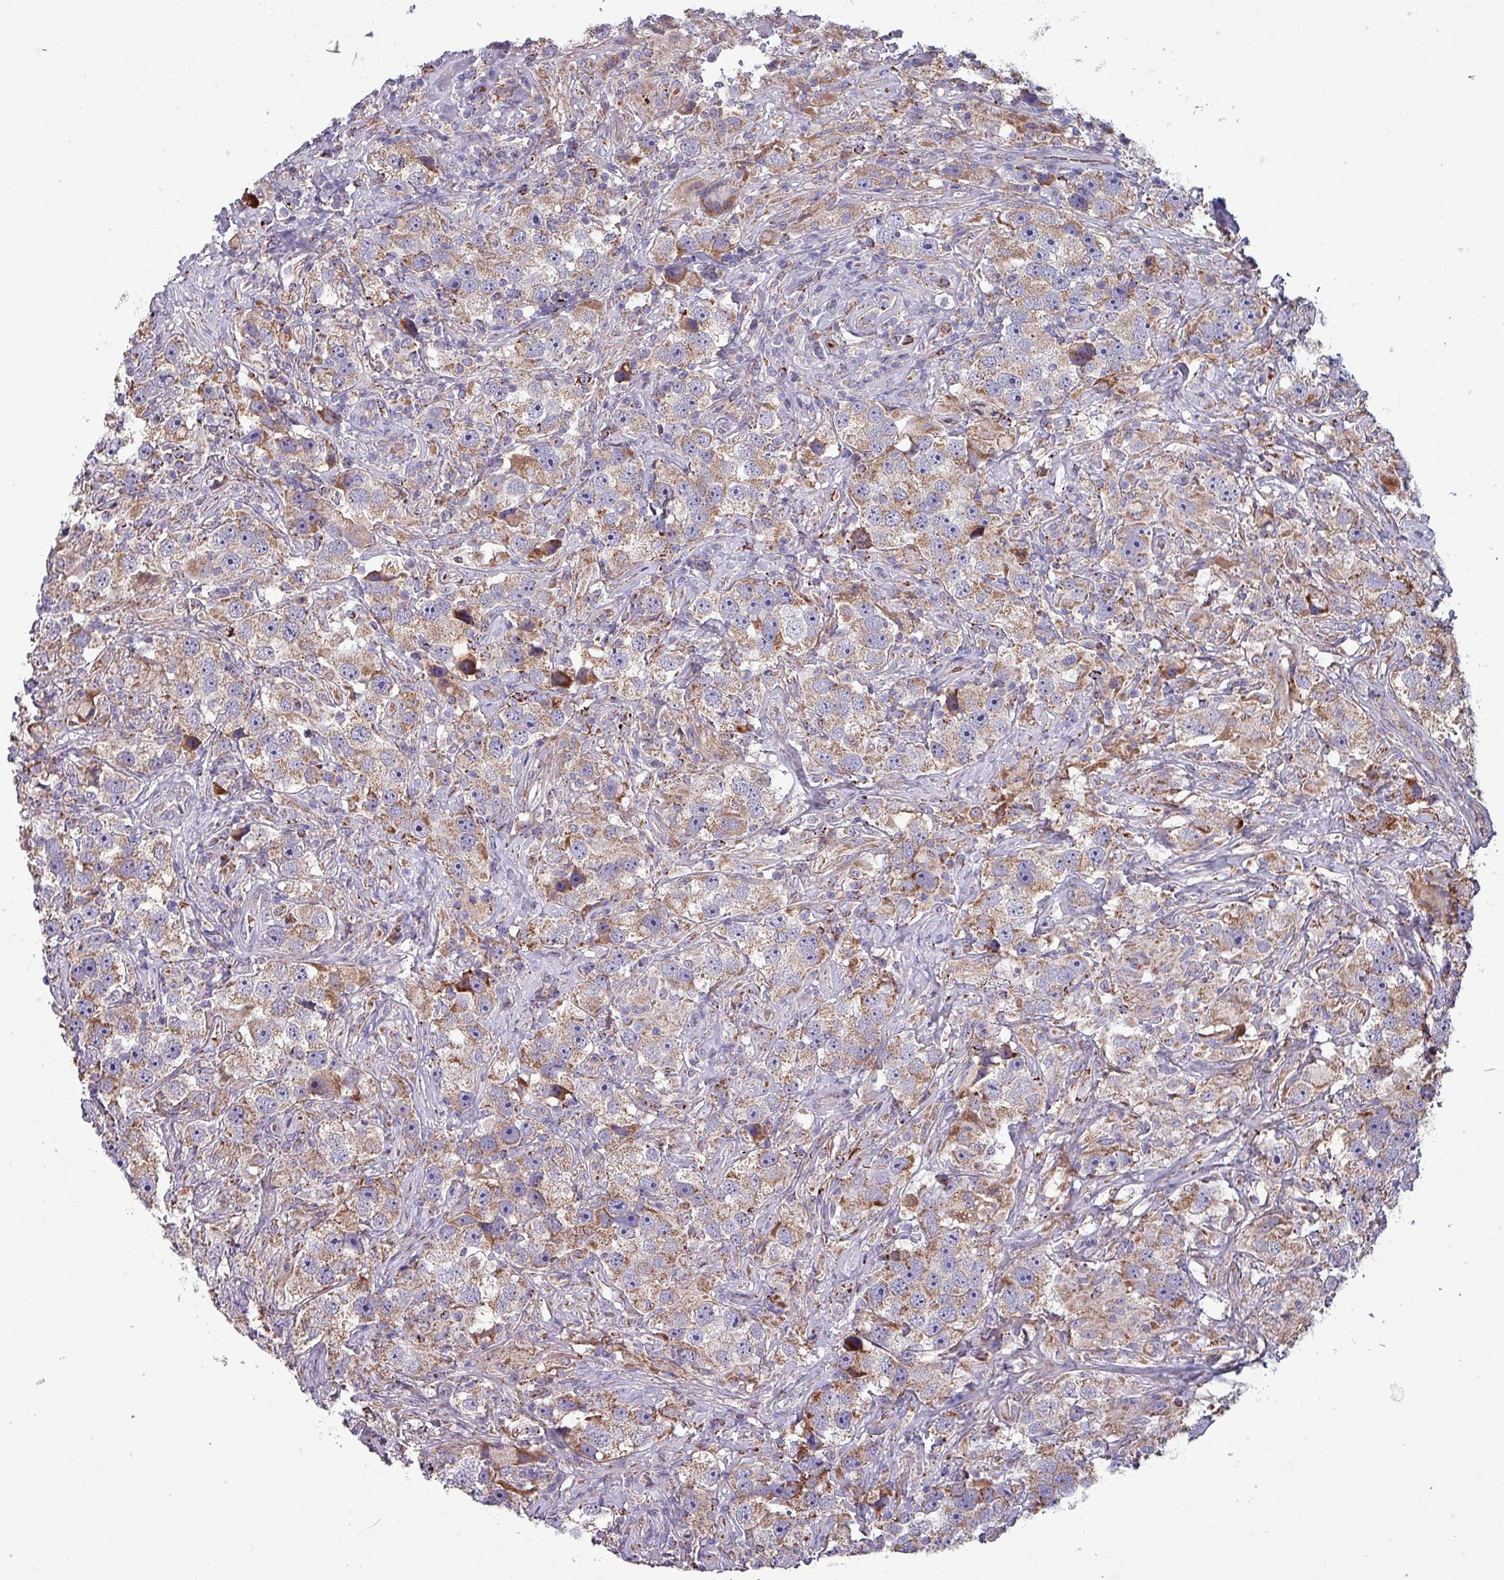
{"staining": {"intensity": "moderate", "quantity": ">75%", "location": "cytoplasmic/membranous"}, "tissue": "testis cancer", "cell_type": "Tumor cells", "image_type": "cancer", "snomed": [{"axis": "morphology", "description": "Seminoma, NOS"}, {"axis": "topography", "description": "Testis"}], "caption": "High-magnification brightfield microscopy of testis cancer (seminoma) stained with DAB (3,3'-diaminobenzidine) (brown) and counterstained with hematoxylin (blue). tumor cells exhibit moderate cytoplasmic/membranous expression is seen in approximately>75% of cells. The protein of interest is shown in brown color, while the nuclei are stained blue.", "gene": "ZNF322", "patient": {"sex": "male", "age": 49}}